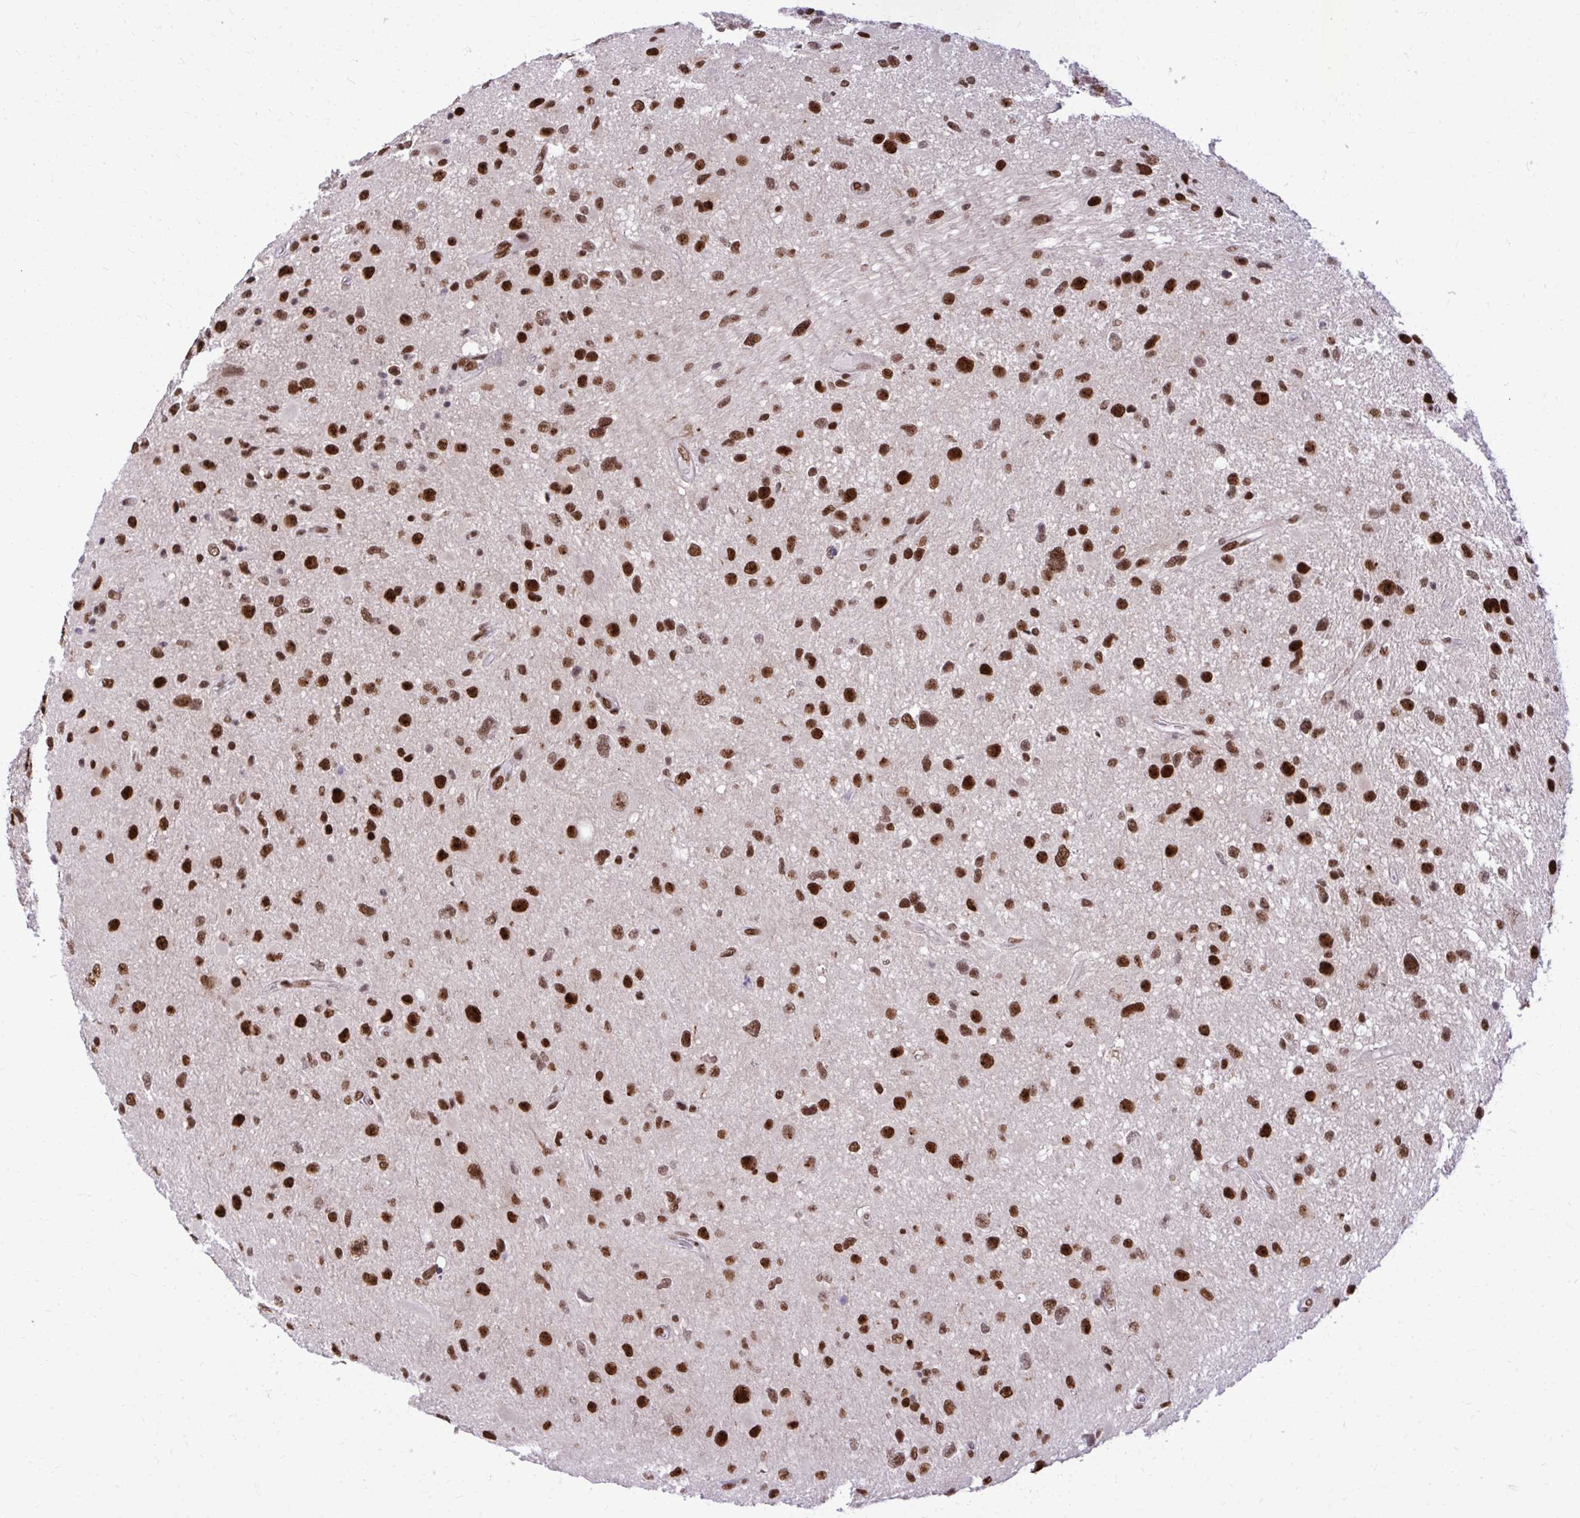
{"staining": {"intensity": "strong", "quantity": ">75%", "location": "nuclear"}, "tissue": "glioma", "cell_type": "Tumor cells", "image_type": "cancer", "snomed": [{"axis": "morphology", "description": "Glioma, malignant, Low grade"}, {"axis": "topography", "description": "Brain"}], "caption": "An IHC histopathology image of neoplastic tissue is shown. Protein staining in brown highlights strong nuclear positivity in malignant glioma (low-grade) within tumor cells. (Brightfield microscopy of DAB IHC at high magnification).", "gene": "CDYL", "patient": {"sex": "female", "age": 32}}